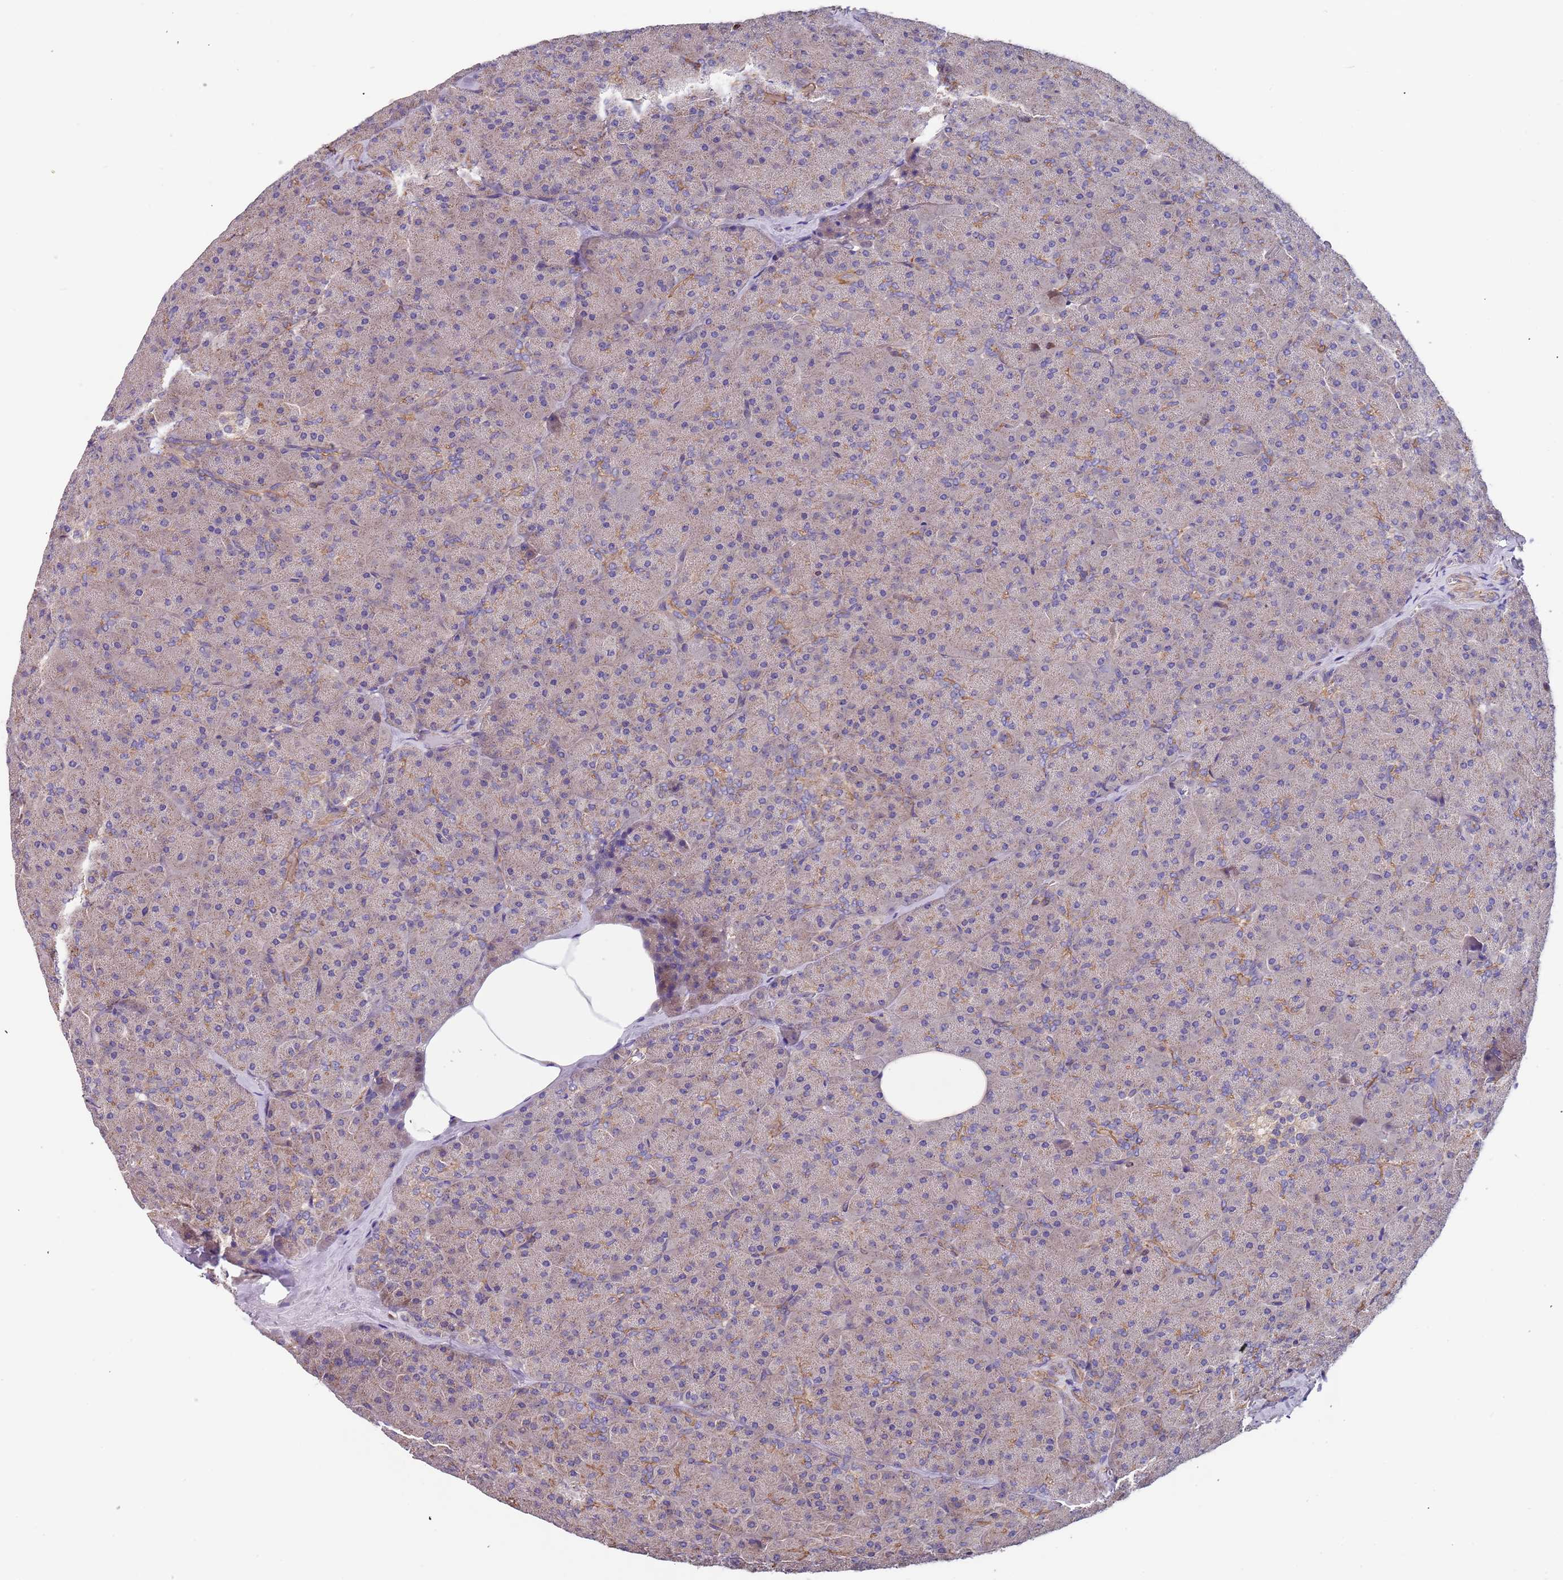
{"staining": {"intensity": "weak", "quantity": "25%-75%", "location": "cytoplasmic/membranous"}, "tissue": "pancreas", "cell_type": "Exocrine glandular cells", "image_type": "normal", "snomed": [{"axis": "morphology", "description": "Normal tissue, NOS"}, {"axis": "topography", "description": "Pancreas"}], "caption": "IHC (DAB (3,3'-diaminobenzidine)) staining of normal human pancreas exhibits weak cytoplasmic/membranous protein positivity in approximately 25%-75% of exocrine glandular cells. (DAB = brown stain, brightfield microscopy at high magnification).", "gene": "SYT4", "patient": {"sex": "male", "age": 36}}